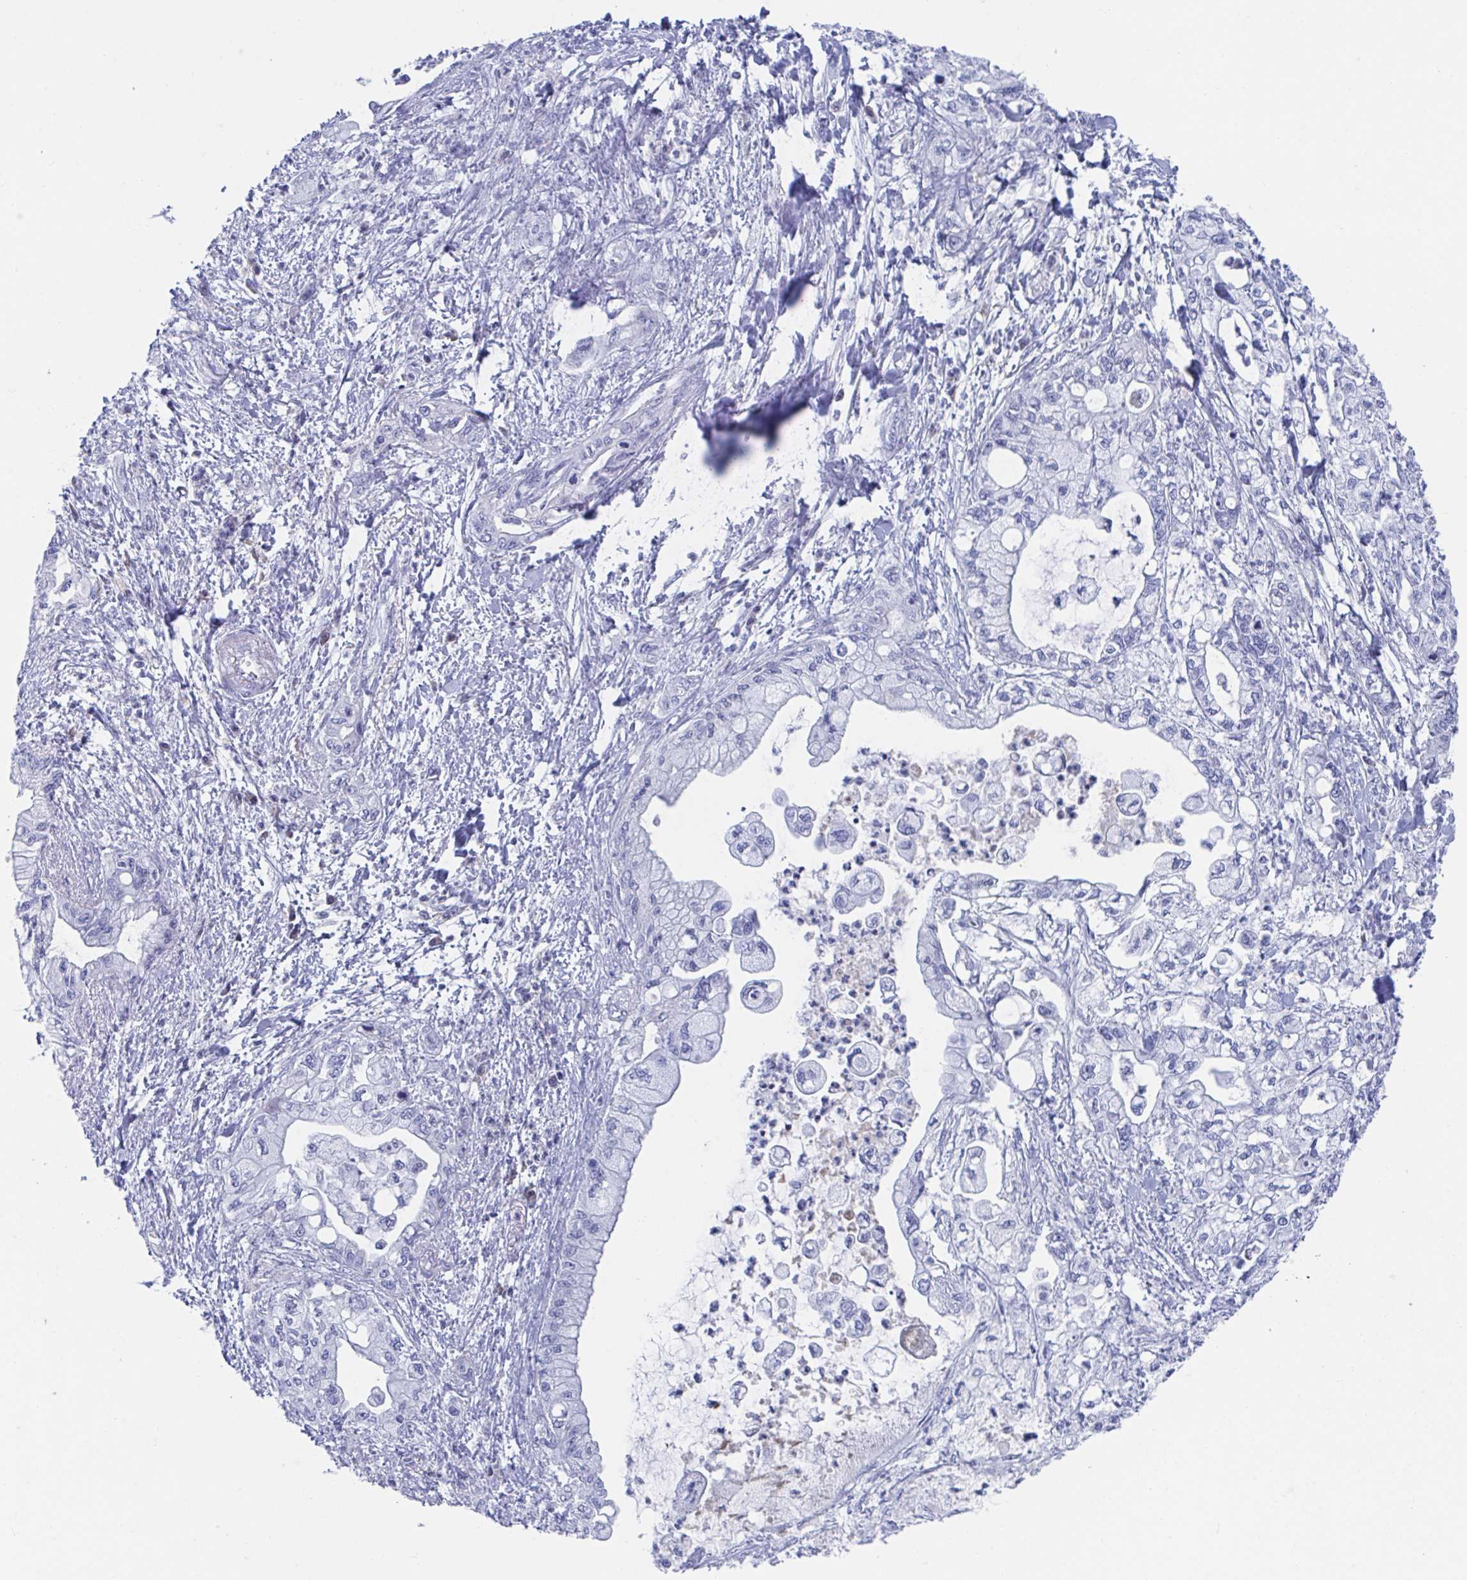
{"staining": {"intensity": "negative", "quantity": "none", "location": "none"}, "tissue": "pancreatic cancer", "cell_type": "Tumor cells", "image_type": "cancer", "snomed": [{"axis": "morphology", "description": "Adenocarcinoma, NOS"}, {"axis": "topography", "description": "Pancreas"}], "caption": "Tumor cells show no significant protein positivity in adenocarcinoma (pancreatic). Nuclei are stained in blue.", "gene": "TNFAIP6", "patient": {"sex": "male", "age": 61}}